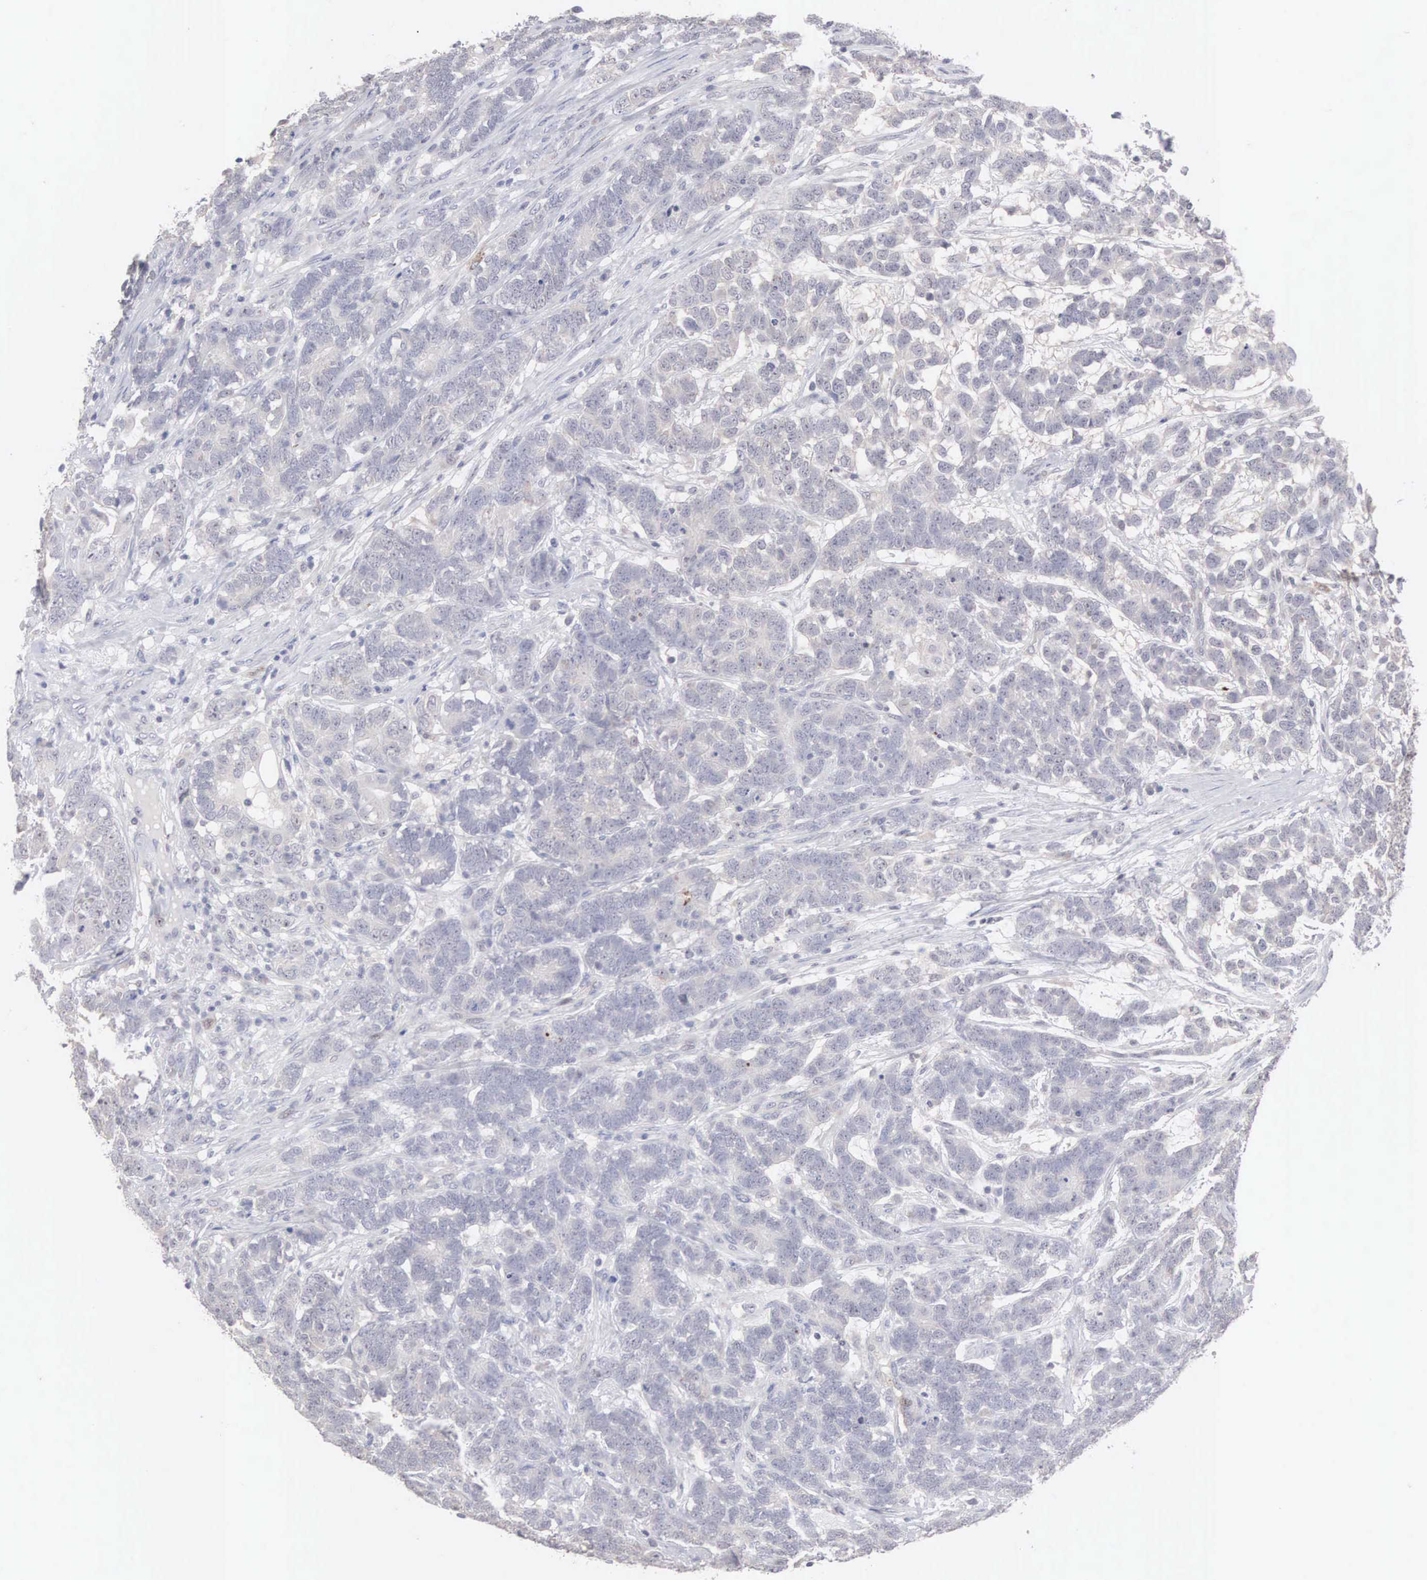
{"staining": {"intensity": "negative", "quantity": "none", "location": "none"}, "tissue": "testis cancer", "cell_type": "Tumor cells", "image_type": "cancer", "snomed": [{"axis": "morphology", "description": "Carcinoma, Embryonal, NOS"}, {"axis": "topography", "description": "Testis"}], "caption": "This is an immunohistochemistry image of human embryonal carcinoma (testis). There is no expression in tumor cells.", "gene": "ACOT4", "patient": {"sex": "male", "age": 26}}